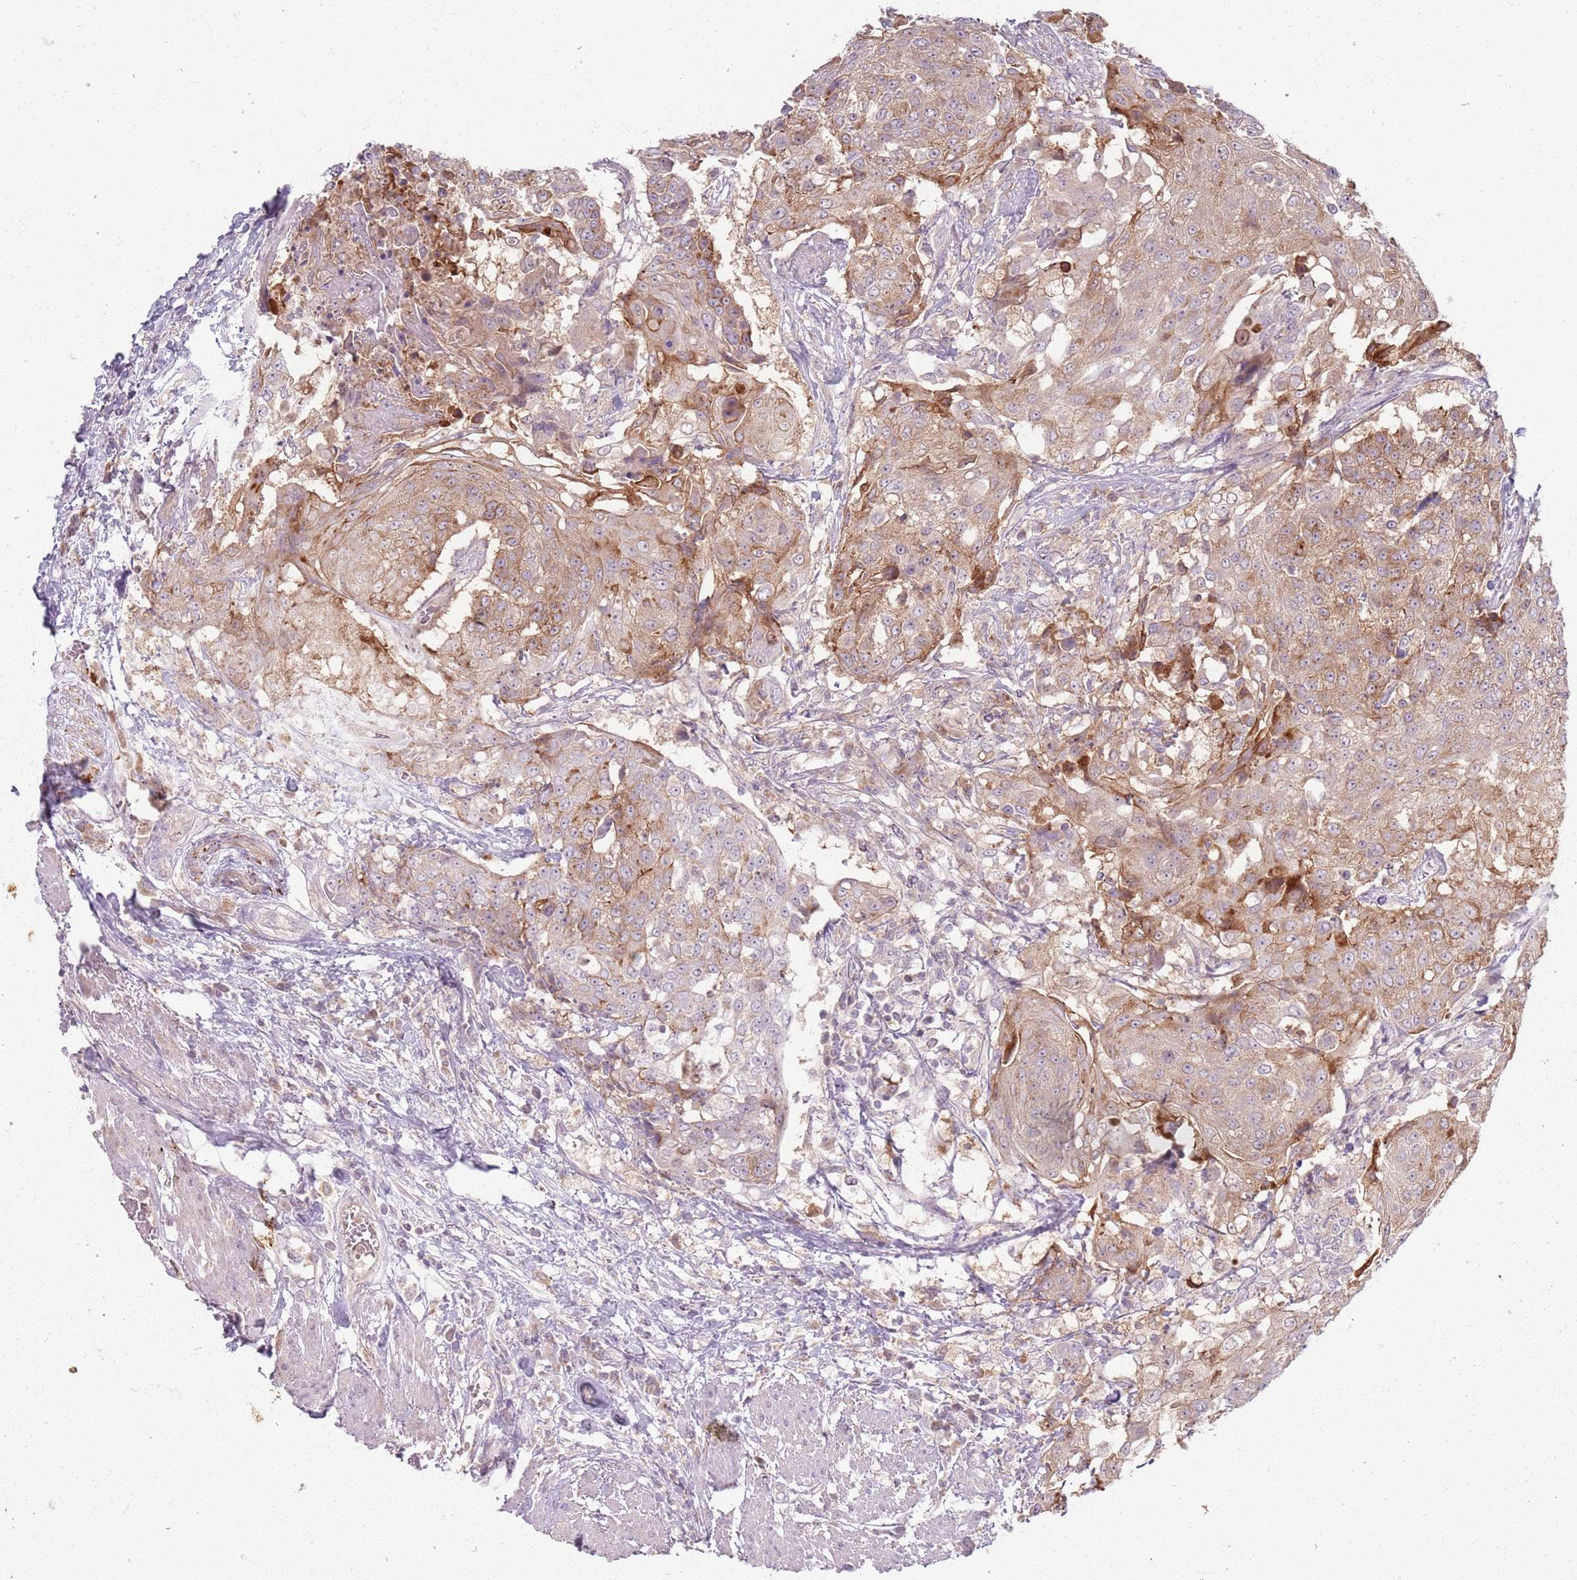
{"staining": {"intensity": "moderate", "quantity": "25%-75%", "location": "cytoplasmic/membranous"}, "tissue": "urothelial cancer", "cell_type": "Tumor cells", "image_type": "cancer", "snomed": [{"axis": "morphology", "description": "Urothelial carcinoma, High grade"}, {"axis": "topography", "description": "Urinary bladder"}], "caption": "A medium amount of moderate cytoplasmic/membranous positivity is identified in approximately 25%-75% of tumor cells in urothelial cancer tissue. The protein of interest is shown in brown color, while the nuclei are stained blue.", "gene": "ZDHHC2", "patient": {"sex": "female", "age": 63}}